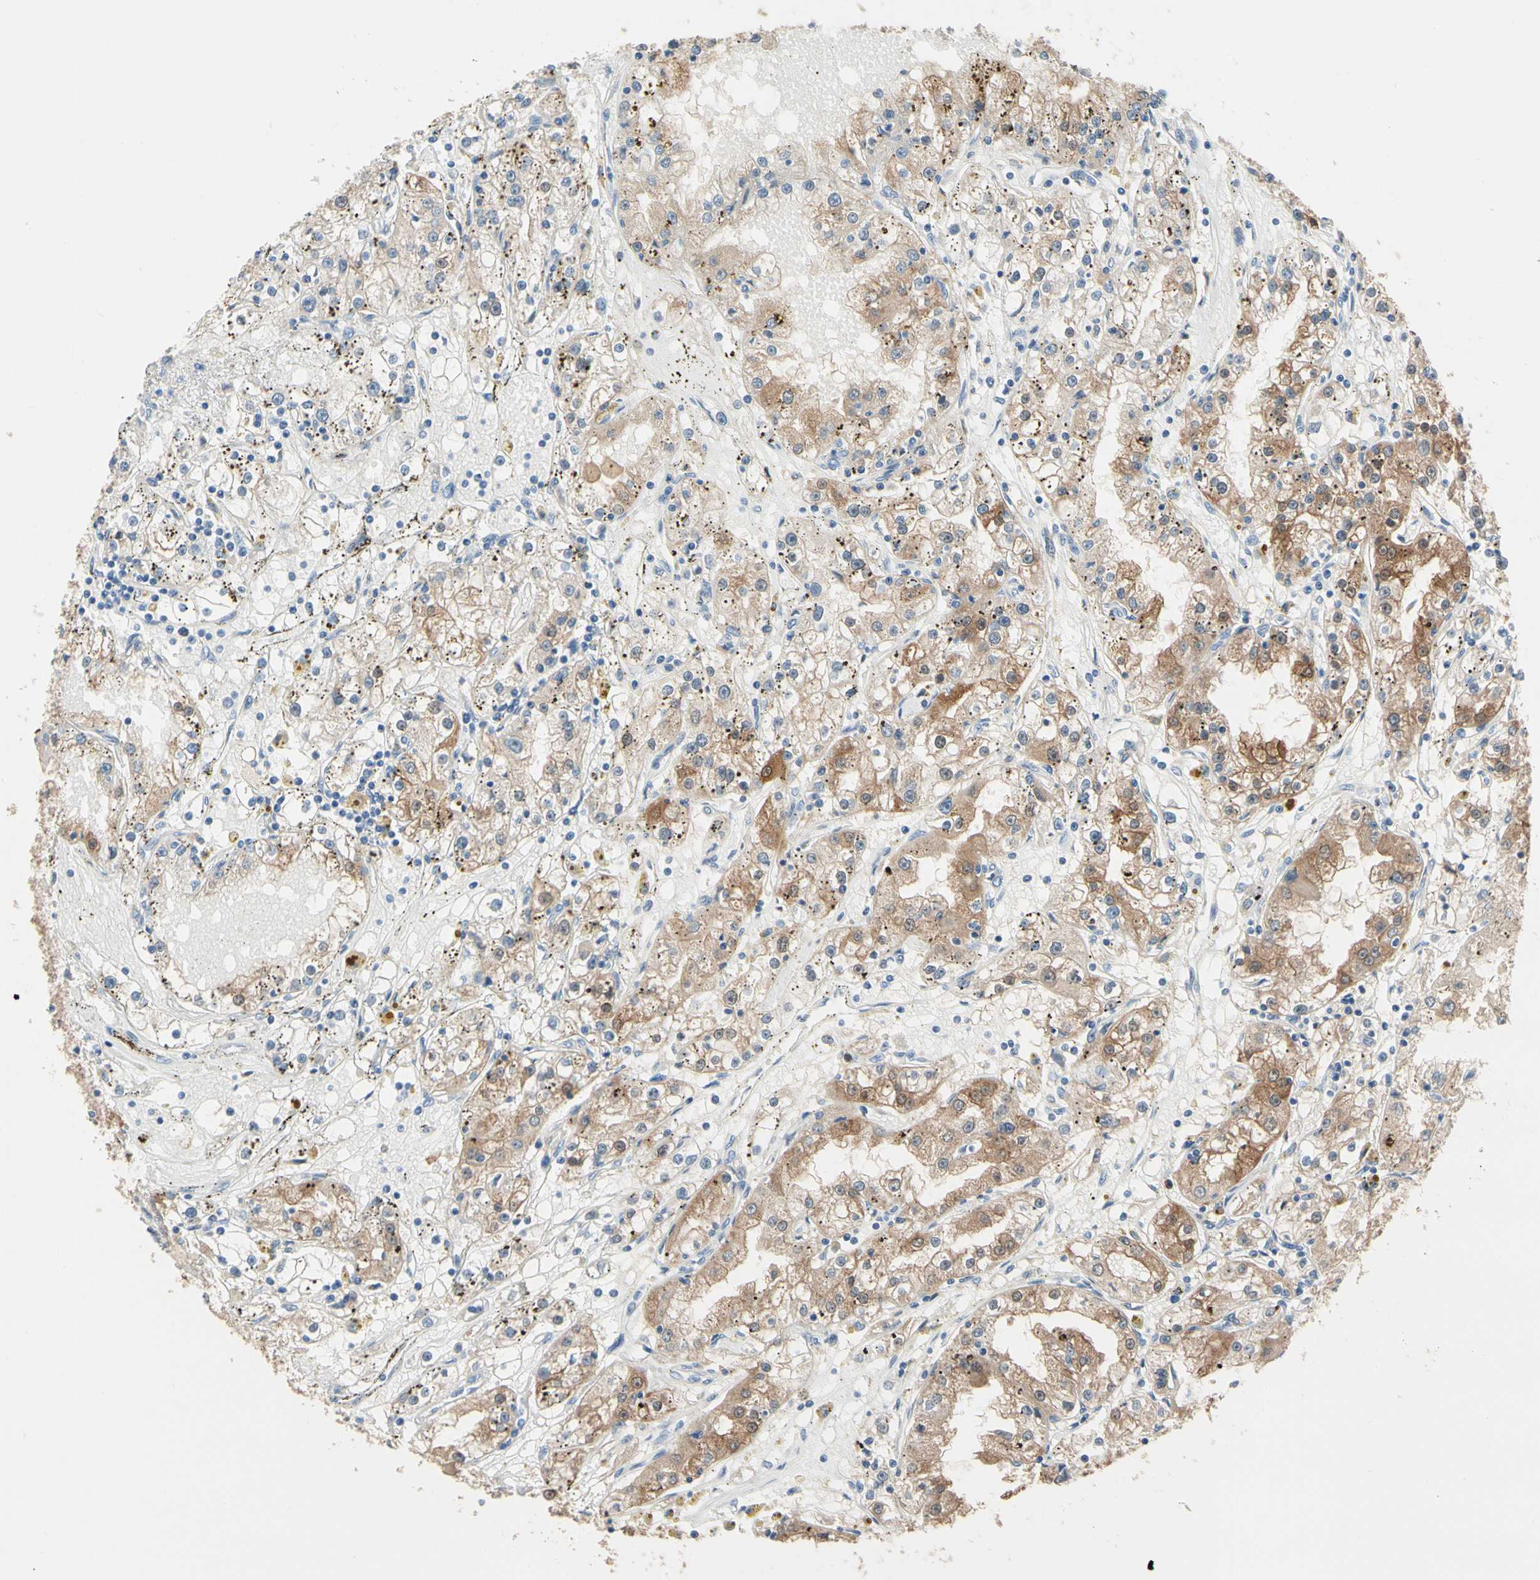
{"staining": {"intensity": "moderate", "quantity": "<25%", "location": "cytoplasmic/membranous"}, "tissue": "renal cancer", "cell_type": "Tumor cells", "image_type": "cancer", "snomed": [{"axis": "morphology", "description": "Adenocarcinoma, NOS"}, {"axis": "topography", "description": "Kidney"}], "caption": "IHC of human adenocarcinoma (renal) reveals low levels of moderate cytoplasmic/membranous staining in approximately <25% of tumor cells.", "gene": "BBOX1", "patient": {"sex": "male", "age": 56}}